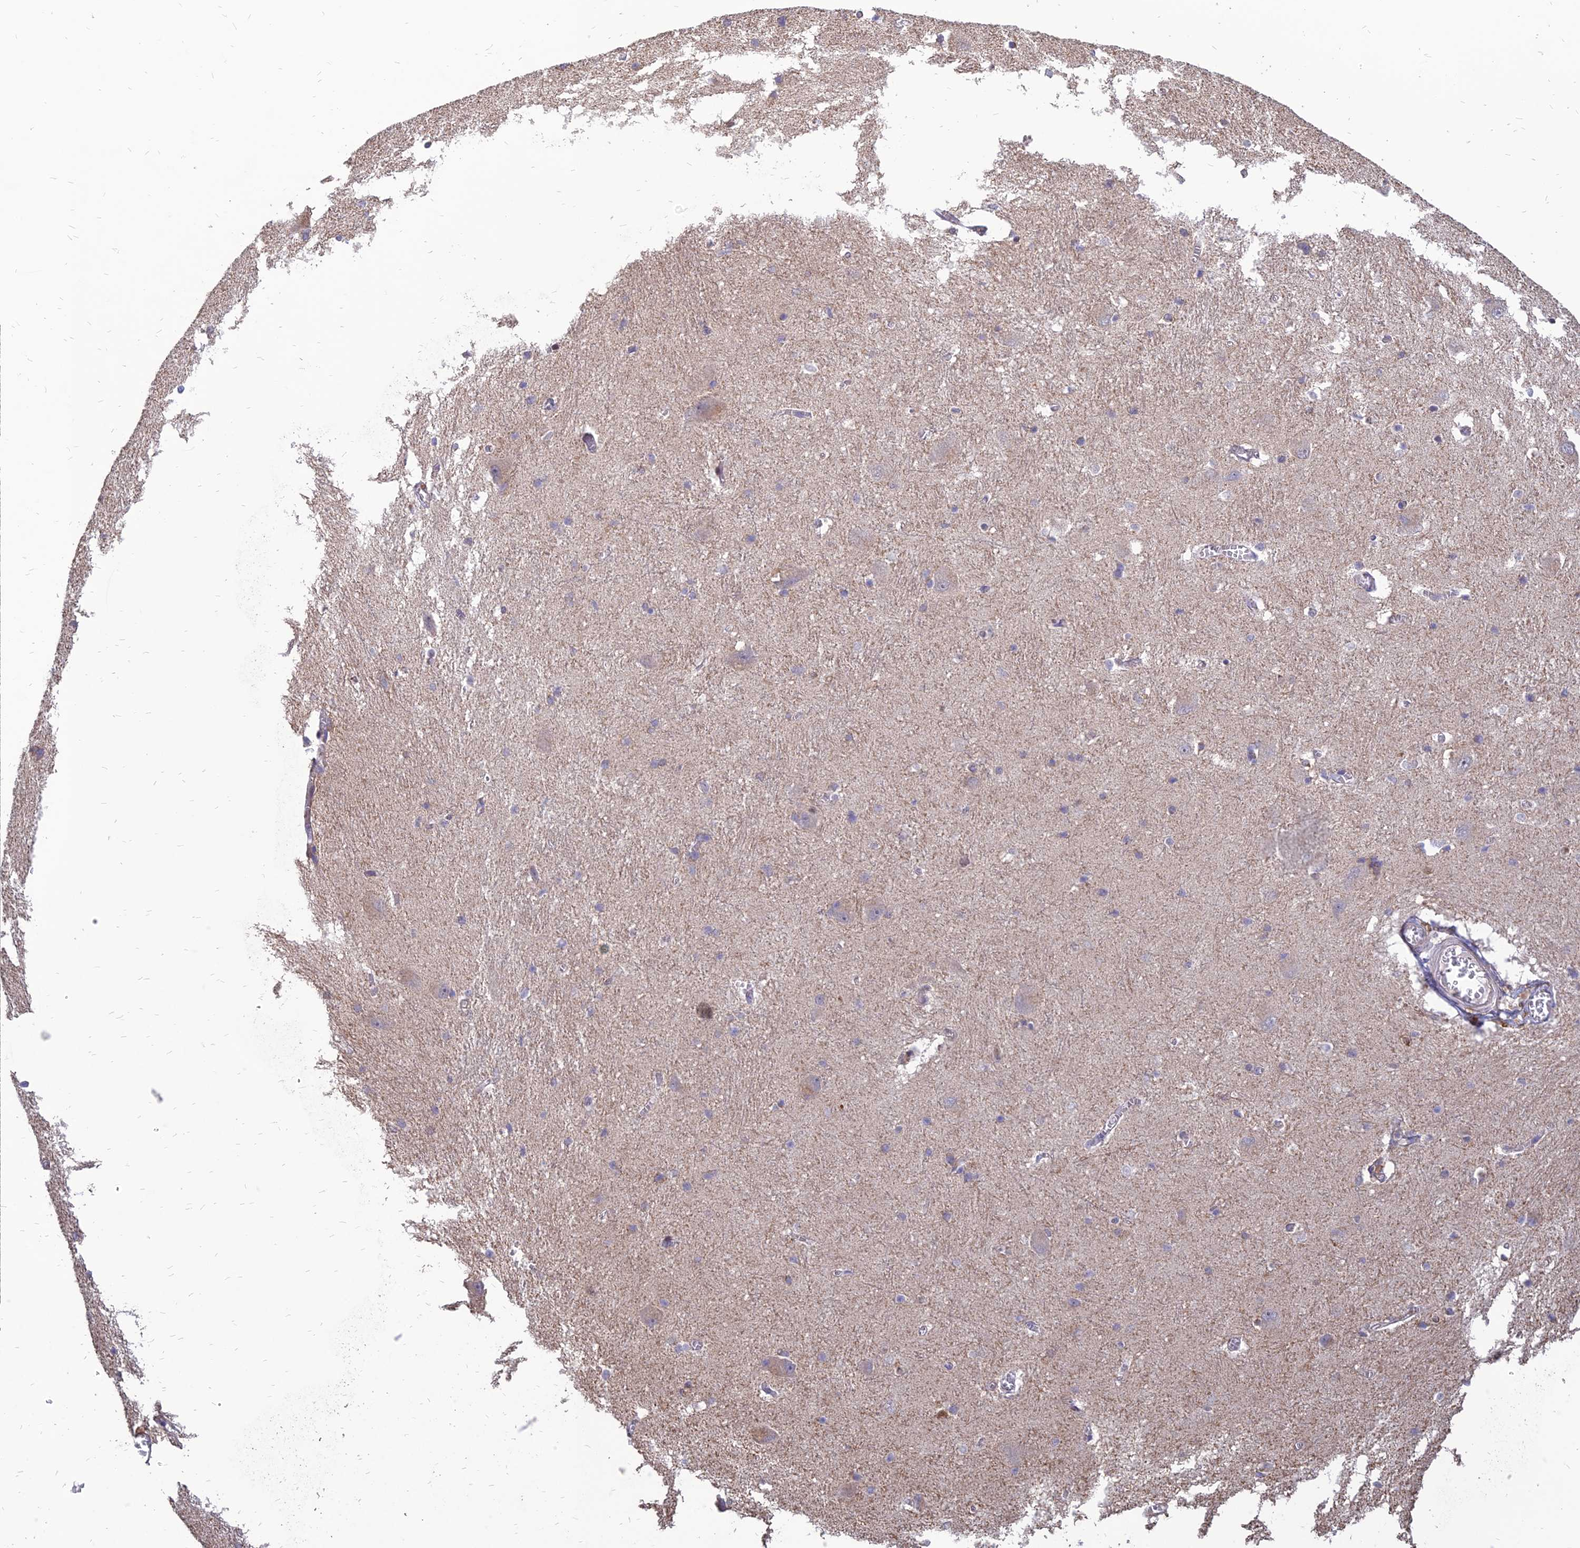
{"staining": {"intensity": "moderate", "quantity": "<25%", "location": "cytoplasmic/membranous"}, "tissue": "caudate", "cell_type": "Glial cells", "image_type": "normal", "snomed": [{"axis": "morphology", "description": "Normal tissue, NOS"}, {"axis": "topography", "description": "Lateral ventricle wall"}], "caption": "DAB immunohistochemical staining of benign human caudate exhibits moderate cytoplasmic/membranous protein staining in approximately <25% of glial cells.", "gene": "ST3GAL6", "patient": {"sex": "male", "age": 37}}